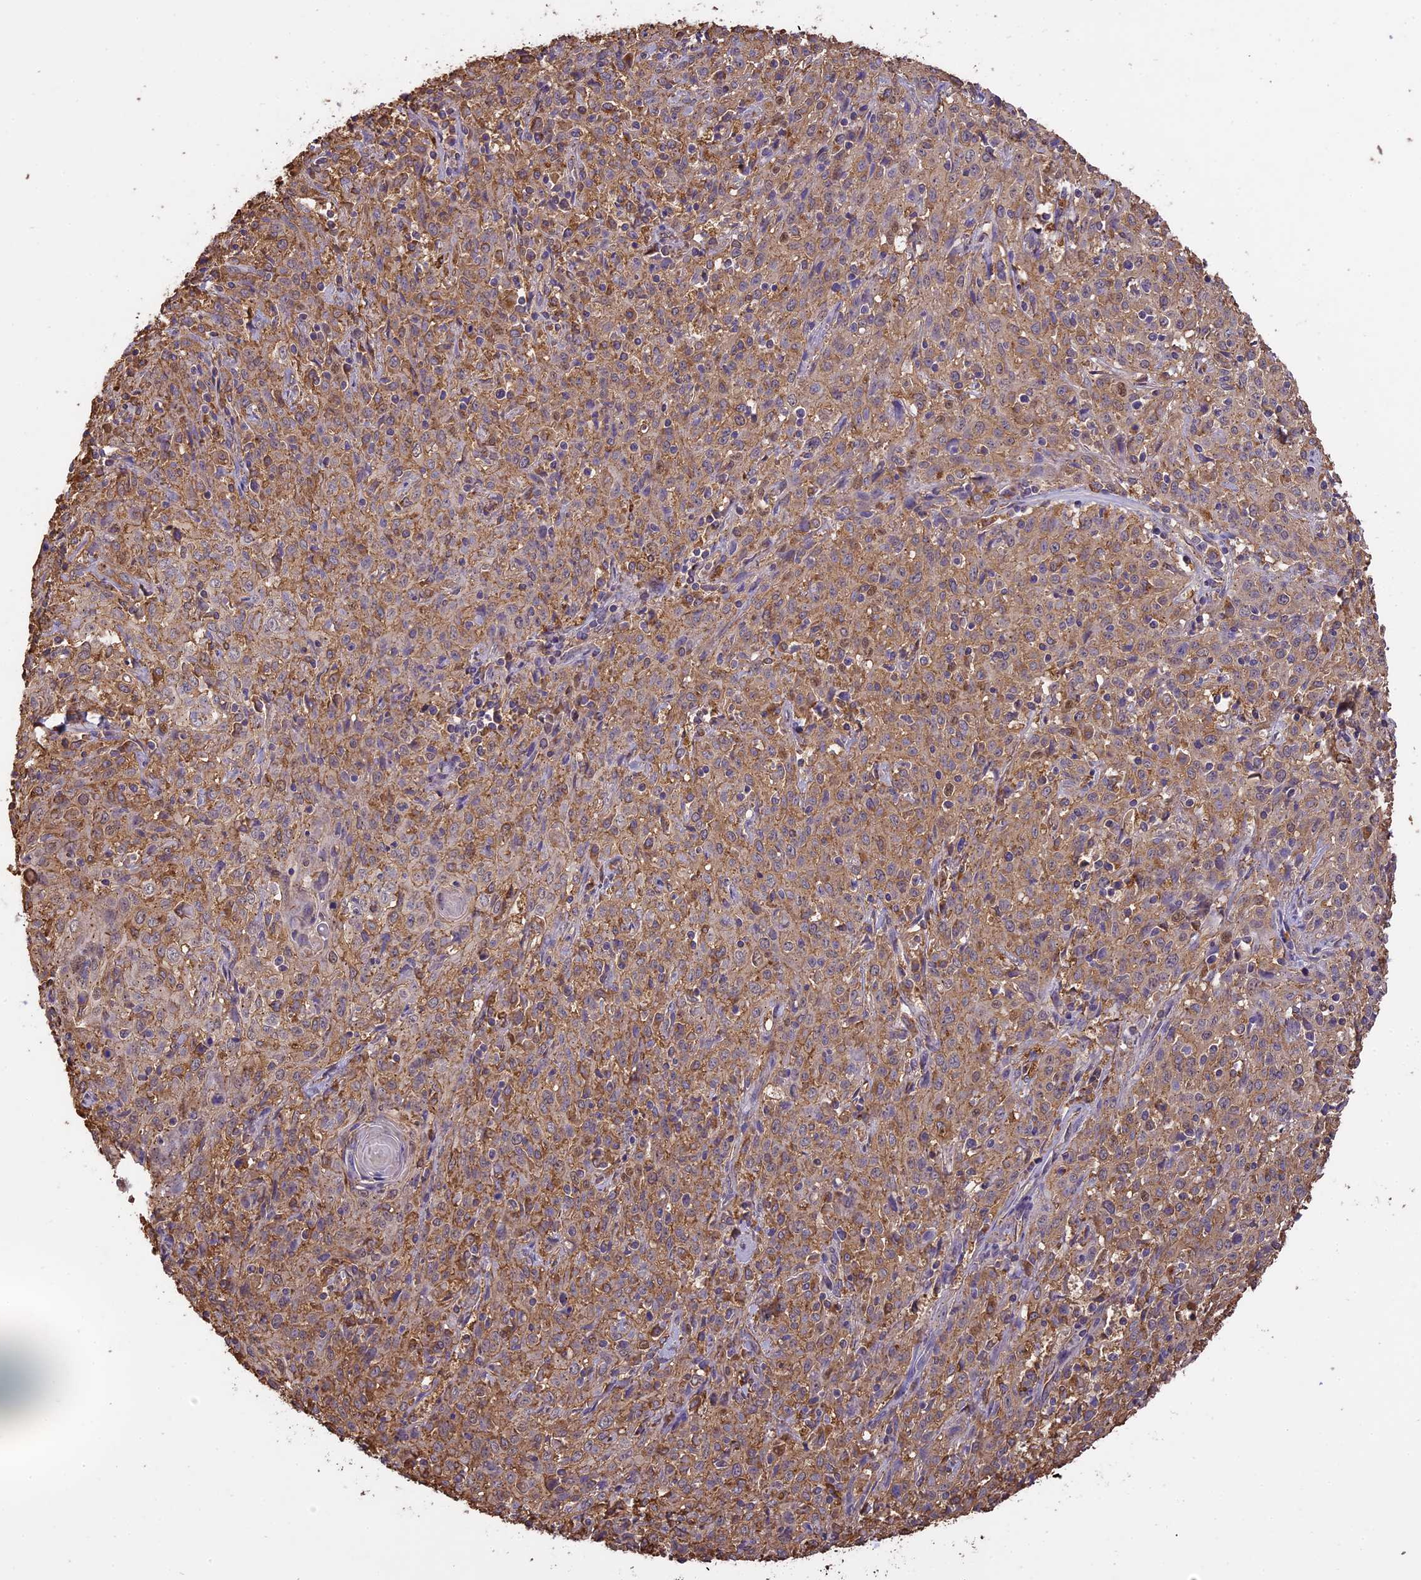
{"staining": {"intensity": "weak", "quantity": "25%-75%", "location": "cytoplasmic/membranous,nuclear"}, "tissue": "cervical cancer", "cell_type": "Tumor cells", "image_type": "cancer", "snomed": [{"axis": "morphology", "description": "Squamous cell carcinoma, NOS"}, {"axis": "topography", "description": "Cervix"}], "caption": "Protein staining of cervical squamous cell carcinoma tissue shows weak cytoplasmic/membranous and nuclear expression in about 25%-75% of tumor cells.", "gene": "ARHGAP19", "patient": {"sex": "female", "age": 57}}